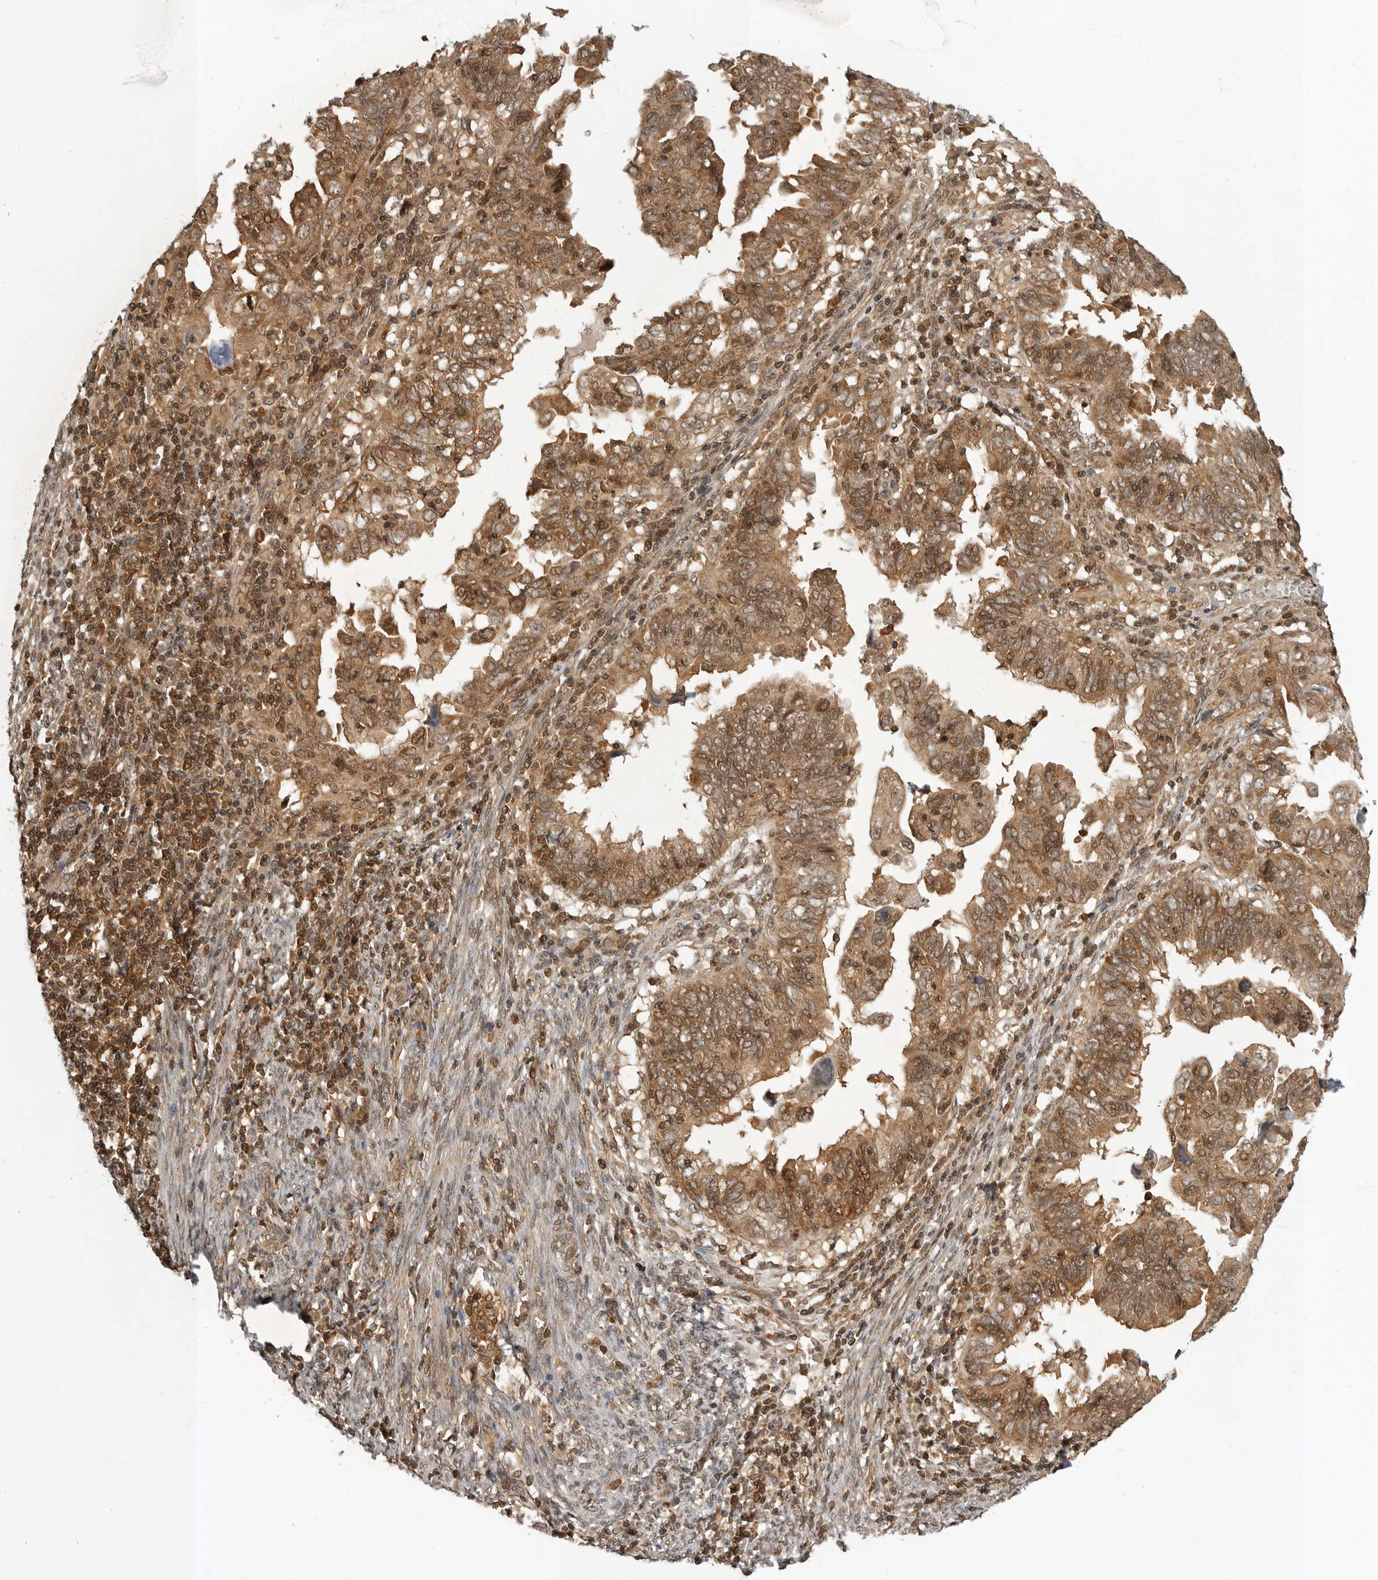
{"staining": {"intensity": "moderate", "quantity": ">75%", "location": "cytoplasmic/membranous,nuclear"}, "tissue": "endometrial cancer", "cell_type": "Tumor cells", "image_type": "cancer", "snomed": [{"axis": "morphology", "description": "Adenocarcinoma, NOS"}, {"axis": "topography", "description": "Uterus"}], "caption": "Immunohistochemical staining of endometrial cancer (adenocarcinoma) demonstrates medium levels of moderate cytoplasmic/membranous and nuclear staining in approximately >75% of tumor cells. (brown staining indicates protein expression, while blue staining denotes nuclei).", "gene": "SZRD1", "patient": {"sex": "female", "age": 77}}